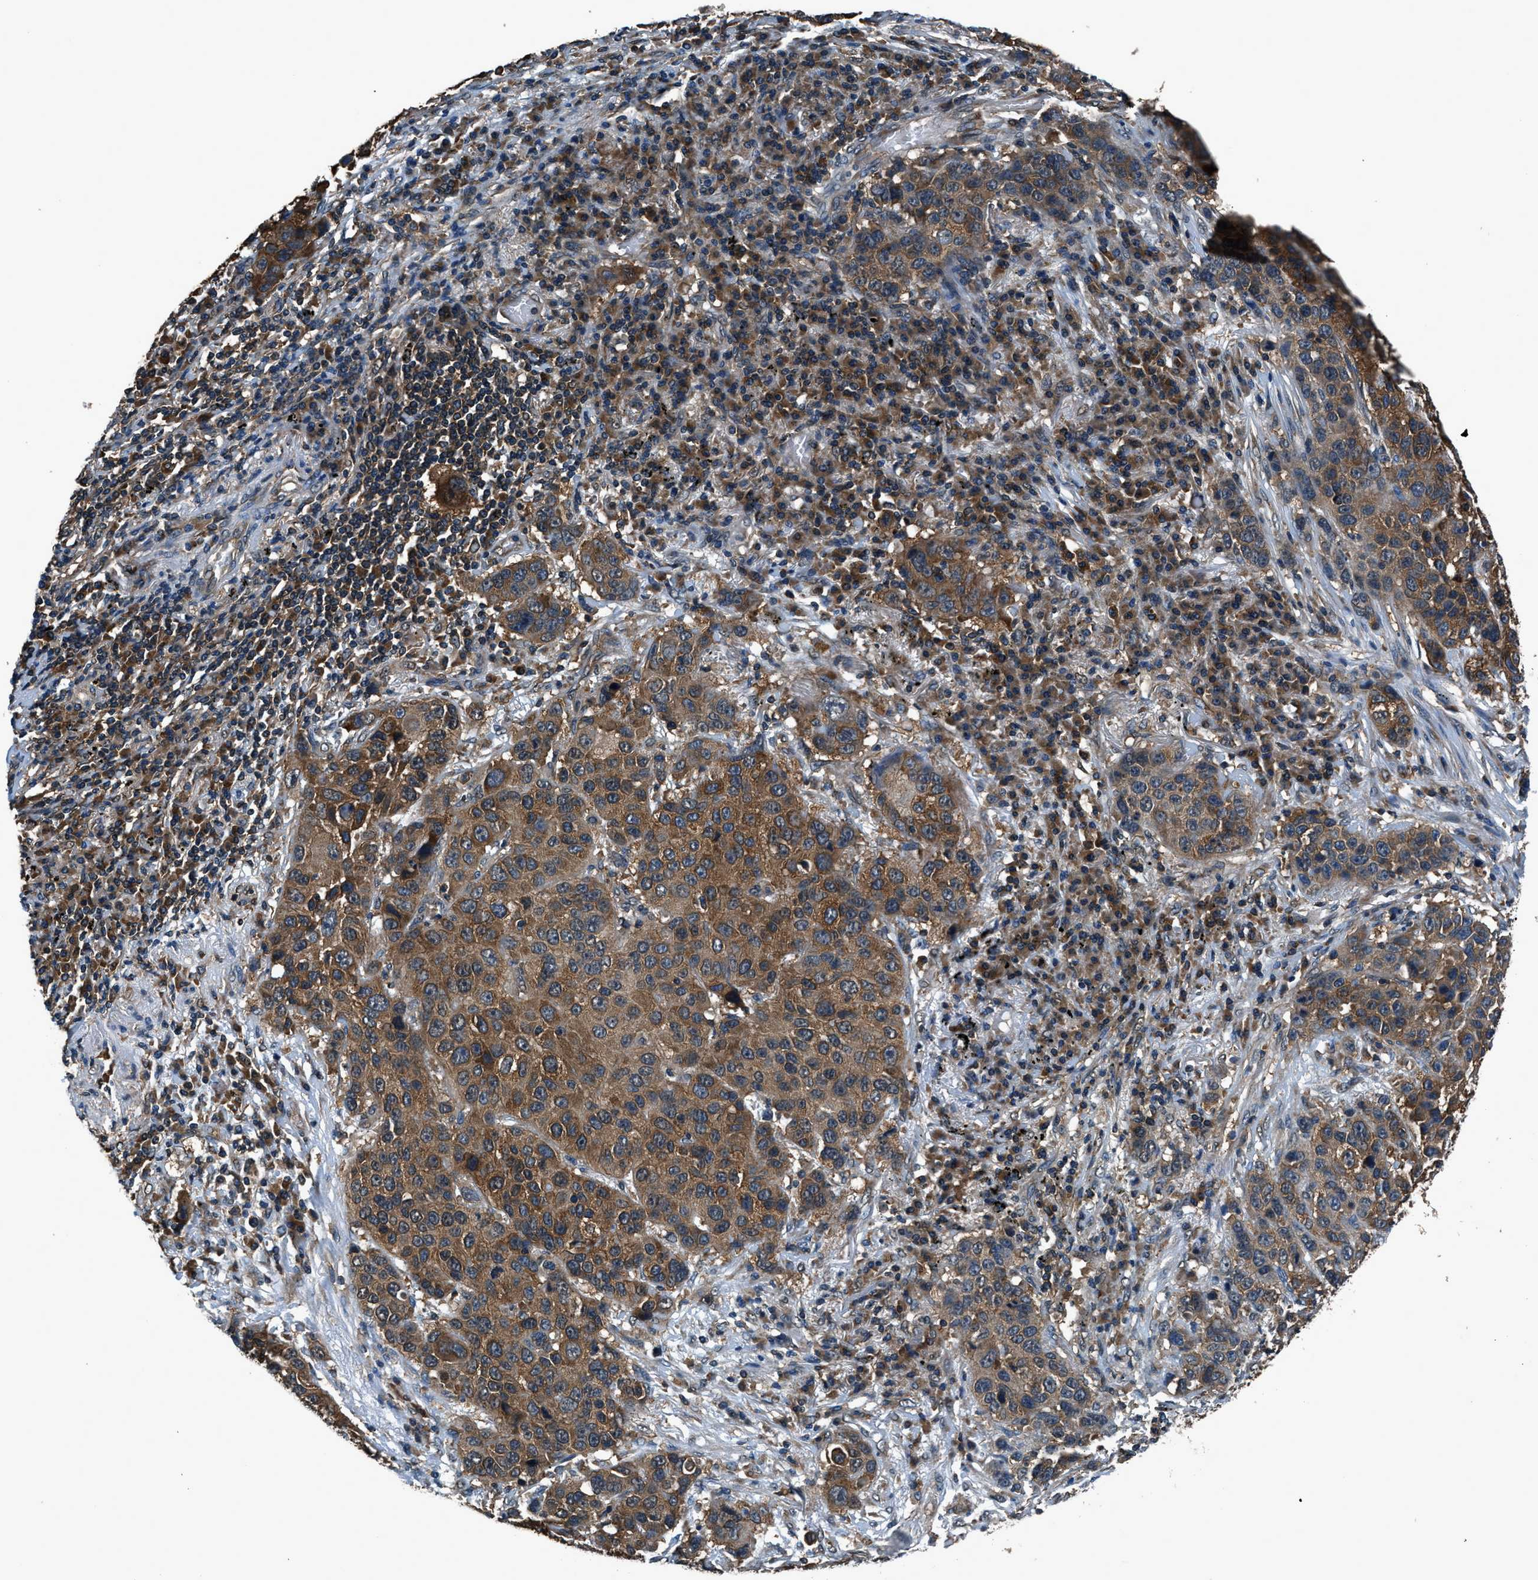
{"staining": {"intensity": "moderate", "quantity": ">75%", "location": "cytoplasmic/membranous"}, "tissue": "lung cancer", "cell_type": "Tumor cells", "image_type": "cancer", "snomed": [{"axis": "morphology", "description": "Squamous cell carcinoma, NOS"}, {"axis": "topography", "description": "Lung"}], "caption": "DAB immunohistochemical staining of human lung cancer displays moderate cytoplasmic/membranous protein staining in about >75% of tumor cells.", "gene": "ARFGAP2", "patient": {"sex": "male", "age": 57}}